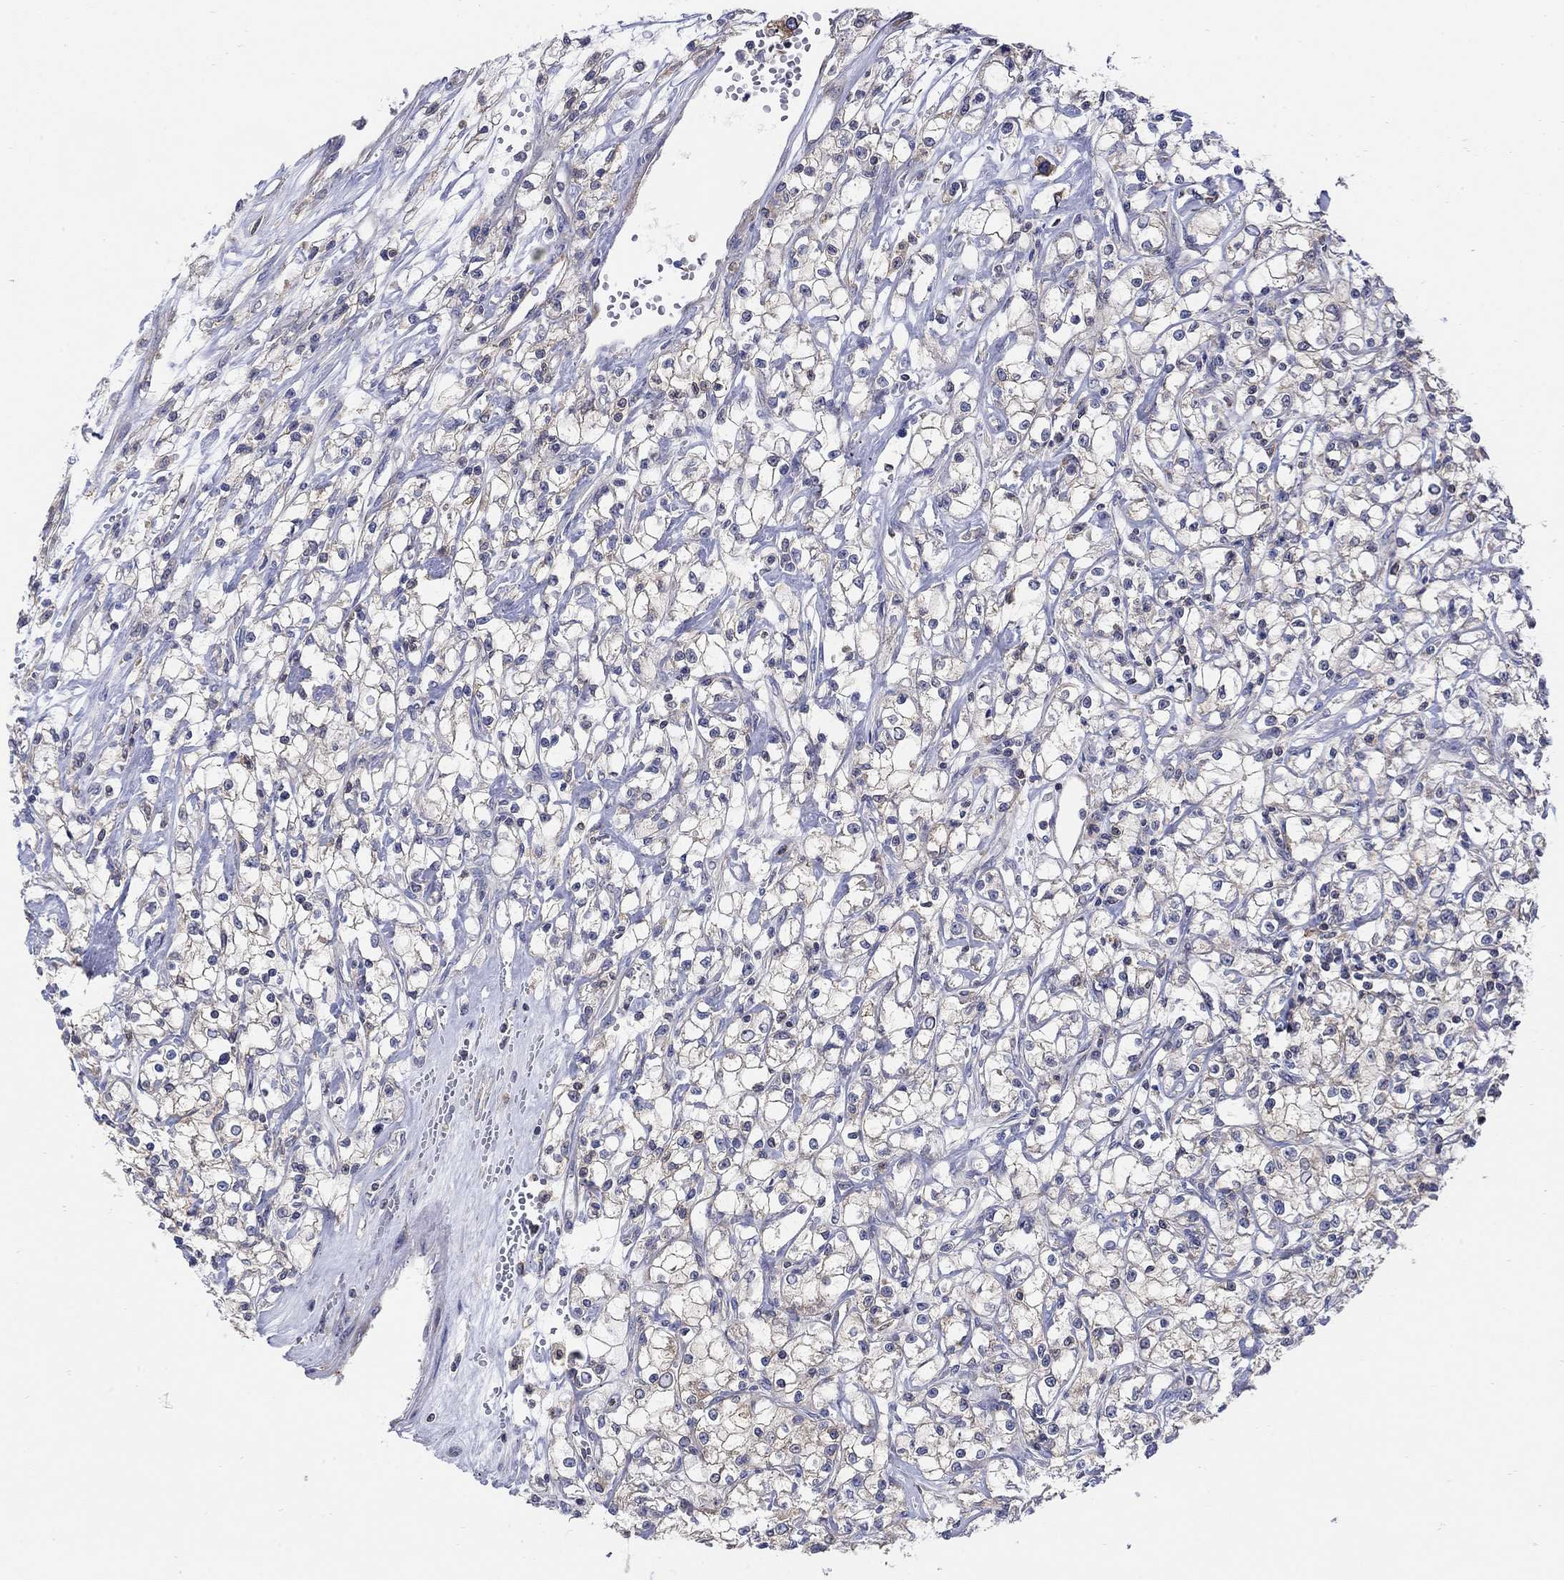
{"staining": {"intensity": "weak", "quantity": "25%-75%", "location": "cytoplasmic/membranous"}, "tissue": "renal cancer", "cell_type": "Tumor cells", "image_type": "cancer", "snomed": [{"axis": "morphology", "description": "Adenocarcinoma, NOS"}, {"axis": "topography", "description": "Kidney"}], "caption": "Brown immunohistochemical staining in human renal adenocarcinoma displays weak cytoplasmic/membranous positivity in about 25%-75% of tumor cells.", "gene": "TEKT3", "patient": {"sex": "female", "age": 59}}